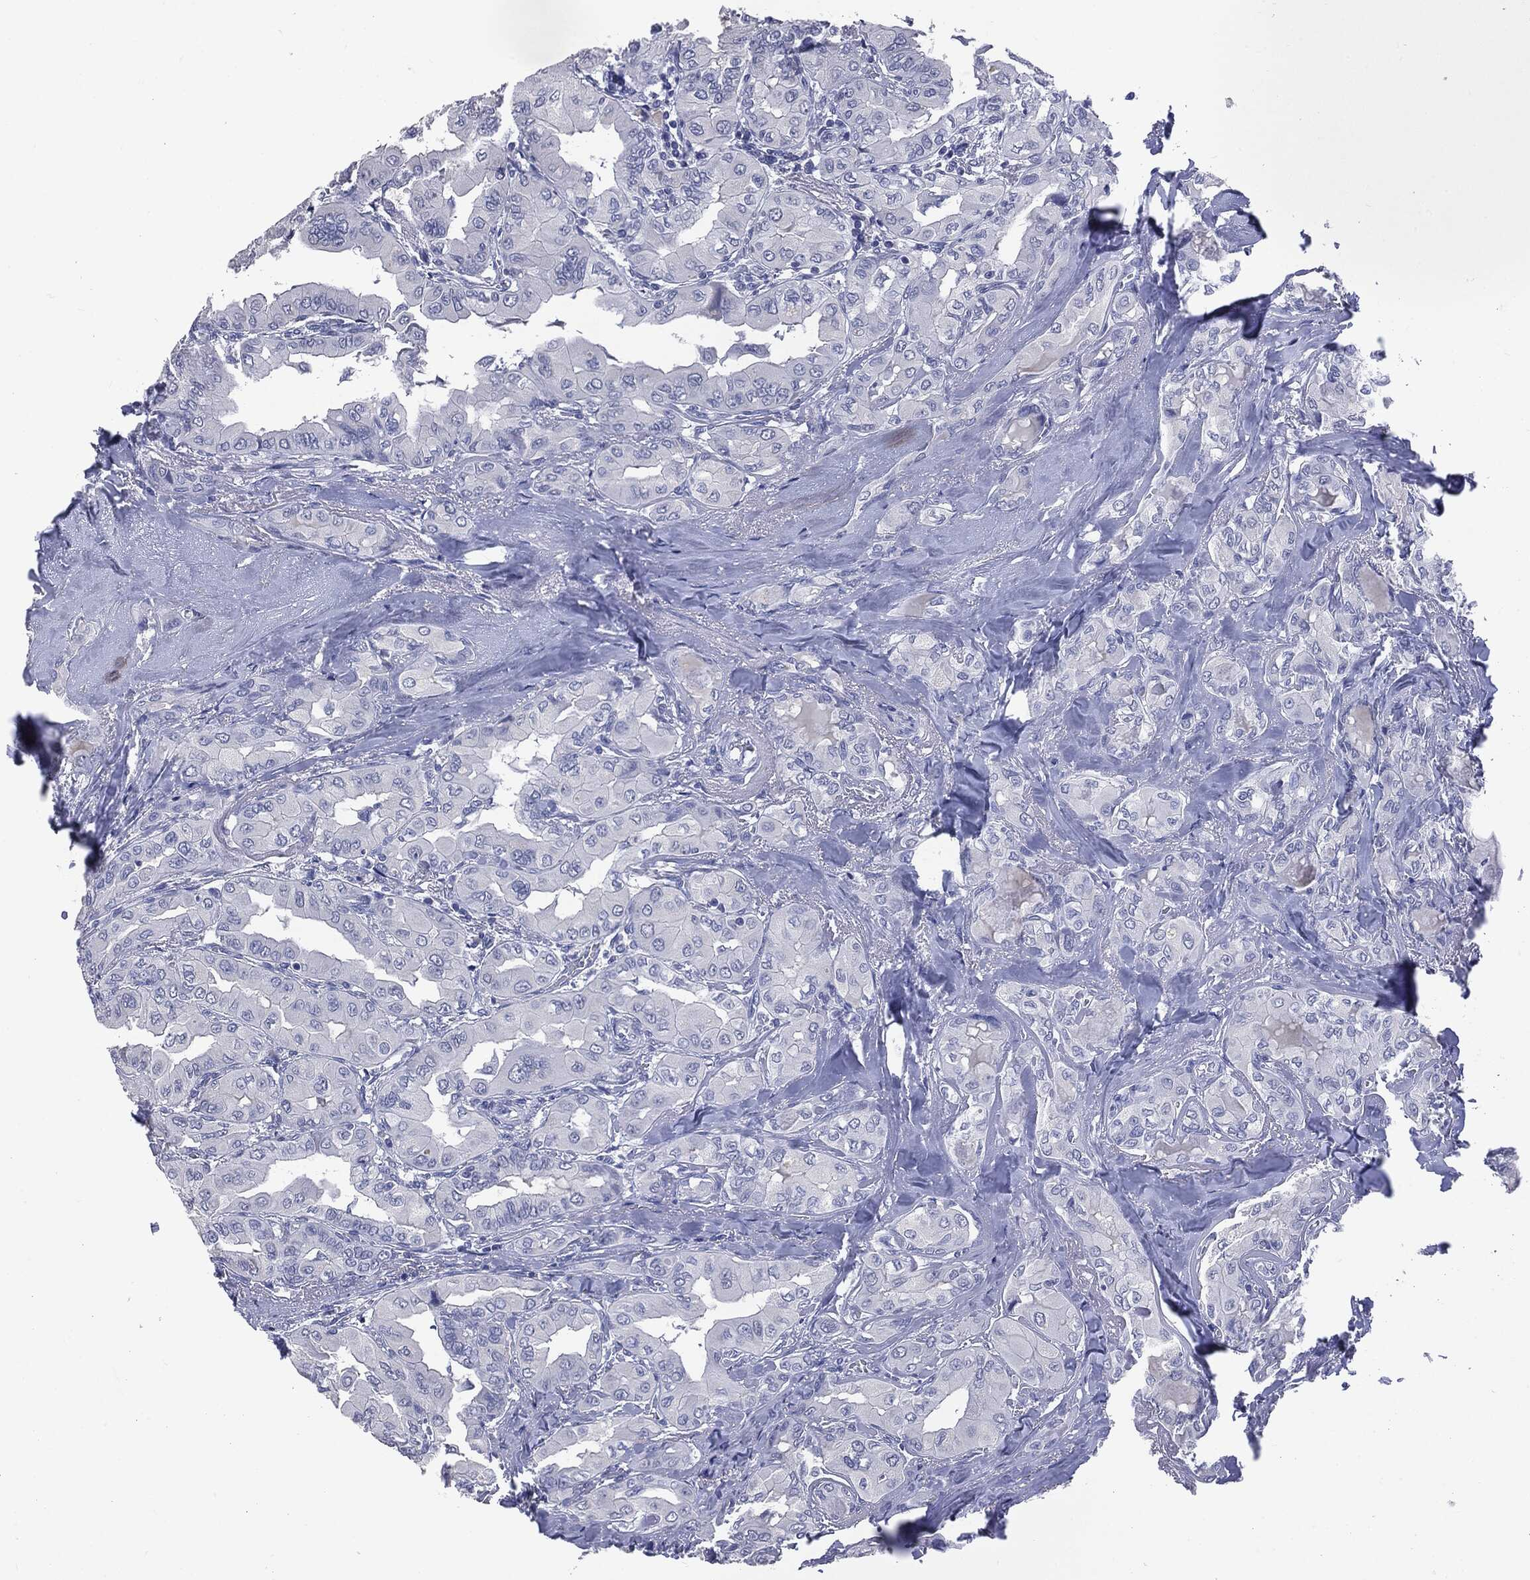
{"staining": {"intensity": "negative", "quantity": "none", "location": "none"}, "tissue": "thyroid cancer", "cell_type": "Tumor cells", "image_type": "cancer", "snomed": [{"axis": "morphology", "description": "Normal tissue, NOS"}, {"axis": "morphology", "description": "Papillary adenocarcinoma, NOS"}, {"axis": "topography", "description": "Thyroid gland"}], "caption": "High magnification brightfield microscopy of thyroid cancer (papillary adenocarcinoma) stained with DAB (brown) and counterstained with hematoxylin (blue): tumor cells show no significant positivity.", "gene": "TSHB", "patient": {"sex": "female", "age": 66}}